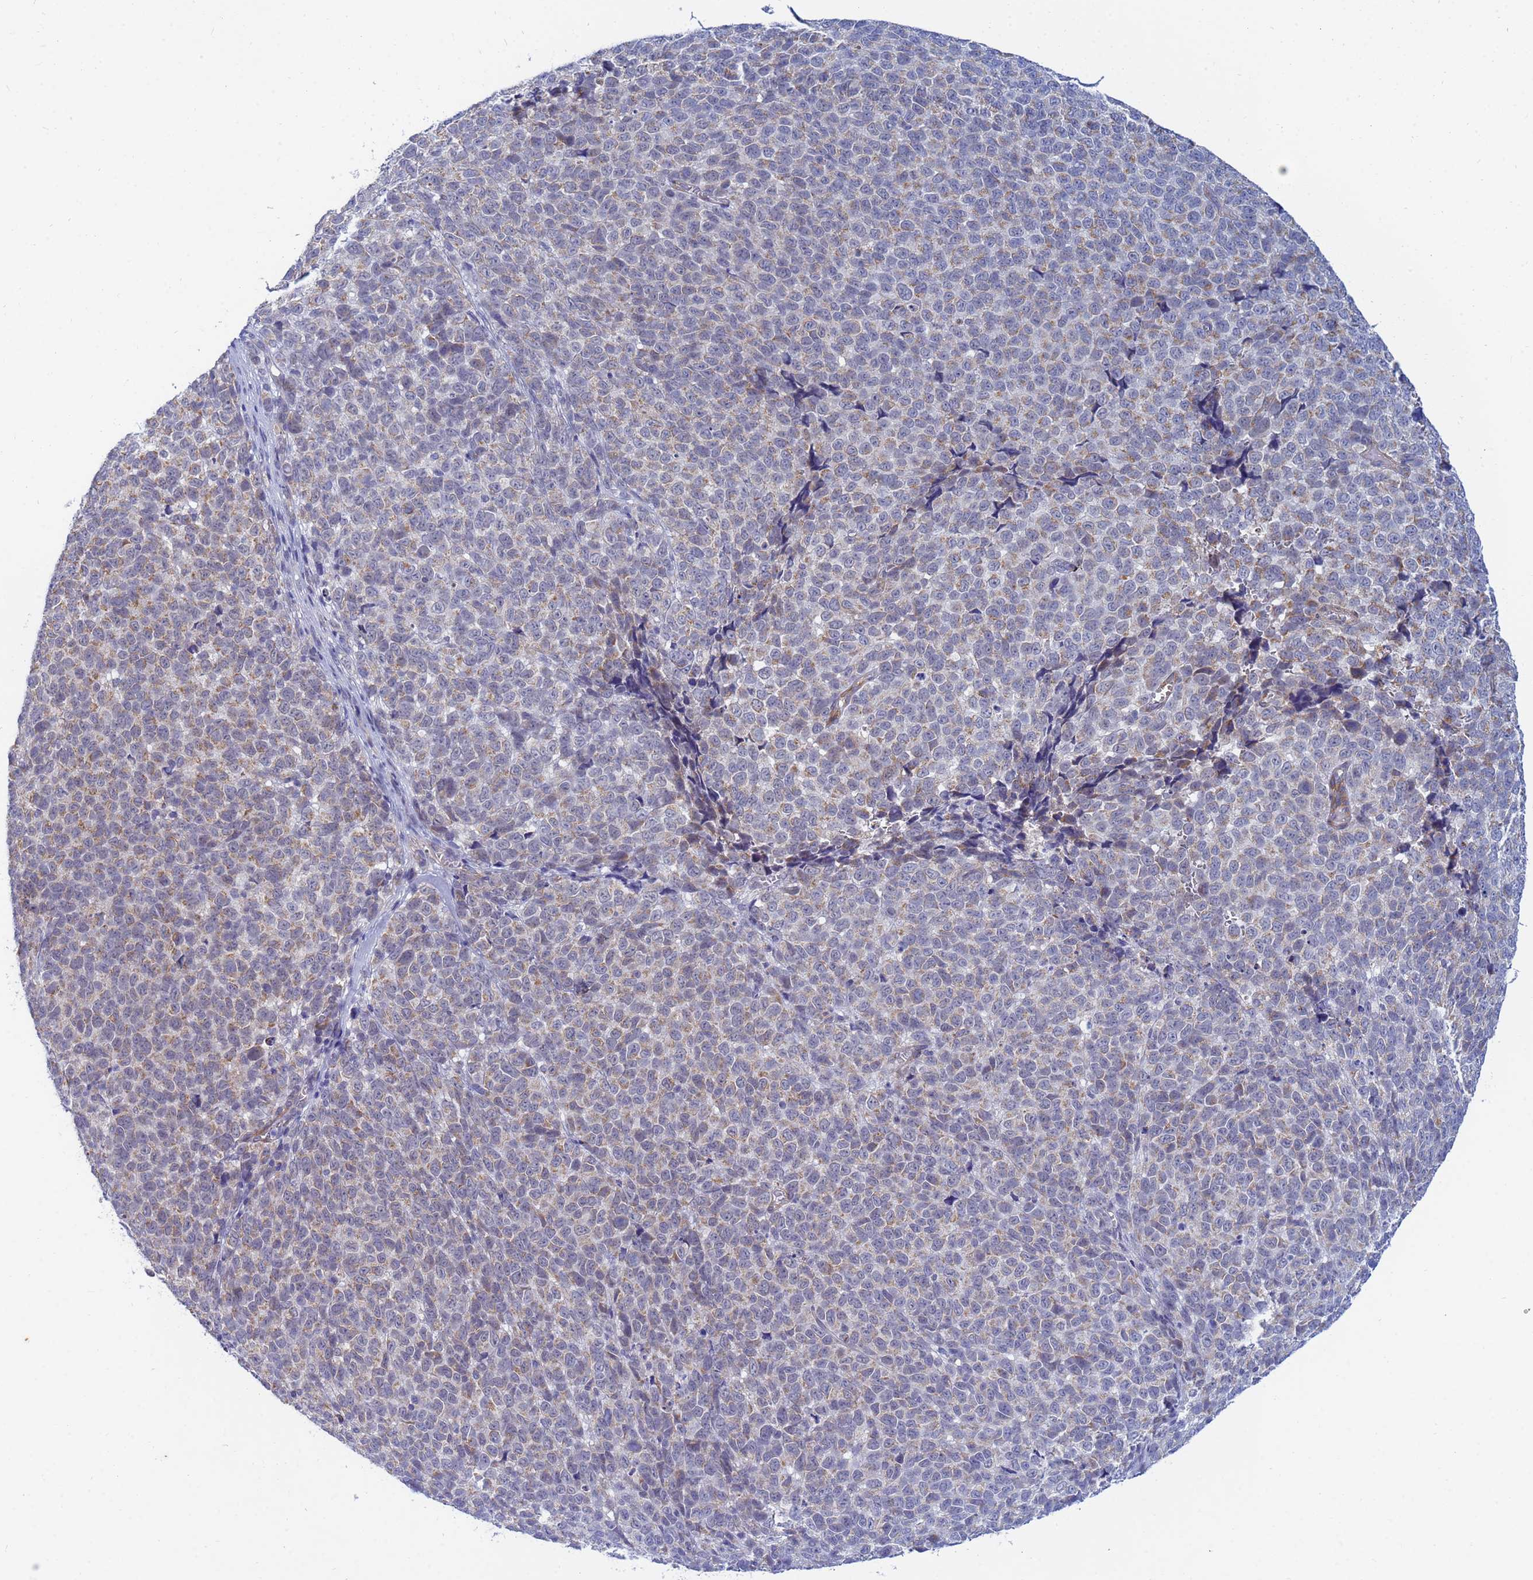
{"staining": {"intensity": "weak", "quantity": ">75%", "location": "cytoplasmic/membranous"}, "tissue": "melanoma", "cell_type": "Tumor cells", "image_type": "cancer", "snomed": [{"axis": "morphology", "description": "Malignant melanoma, NOS"}, {"axis": "topography", "description": "Nose, NOS"}], "caption": "Malignant melanoma stained for a protein (brown) shows weak cytoplasmic/membranous positive expression in about >75% of tumor cells.", "gene": "SDR39U1", "patient": {"sex": "female", "age": 48}}